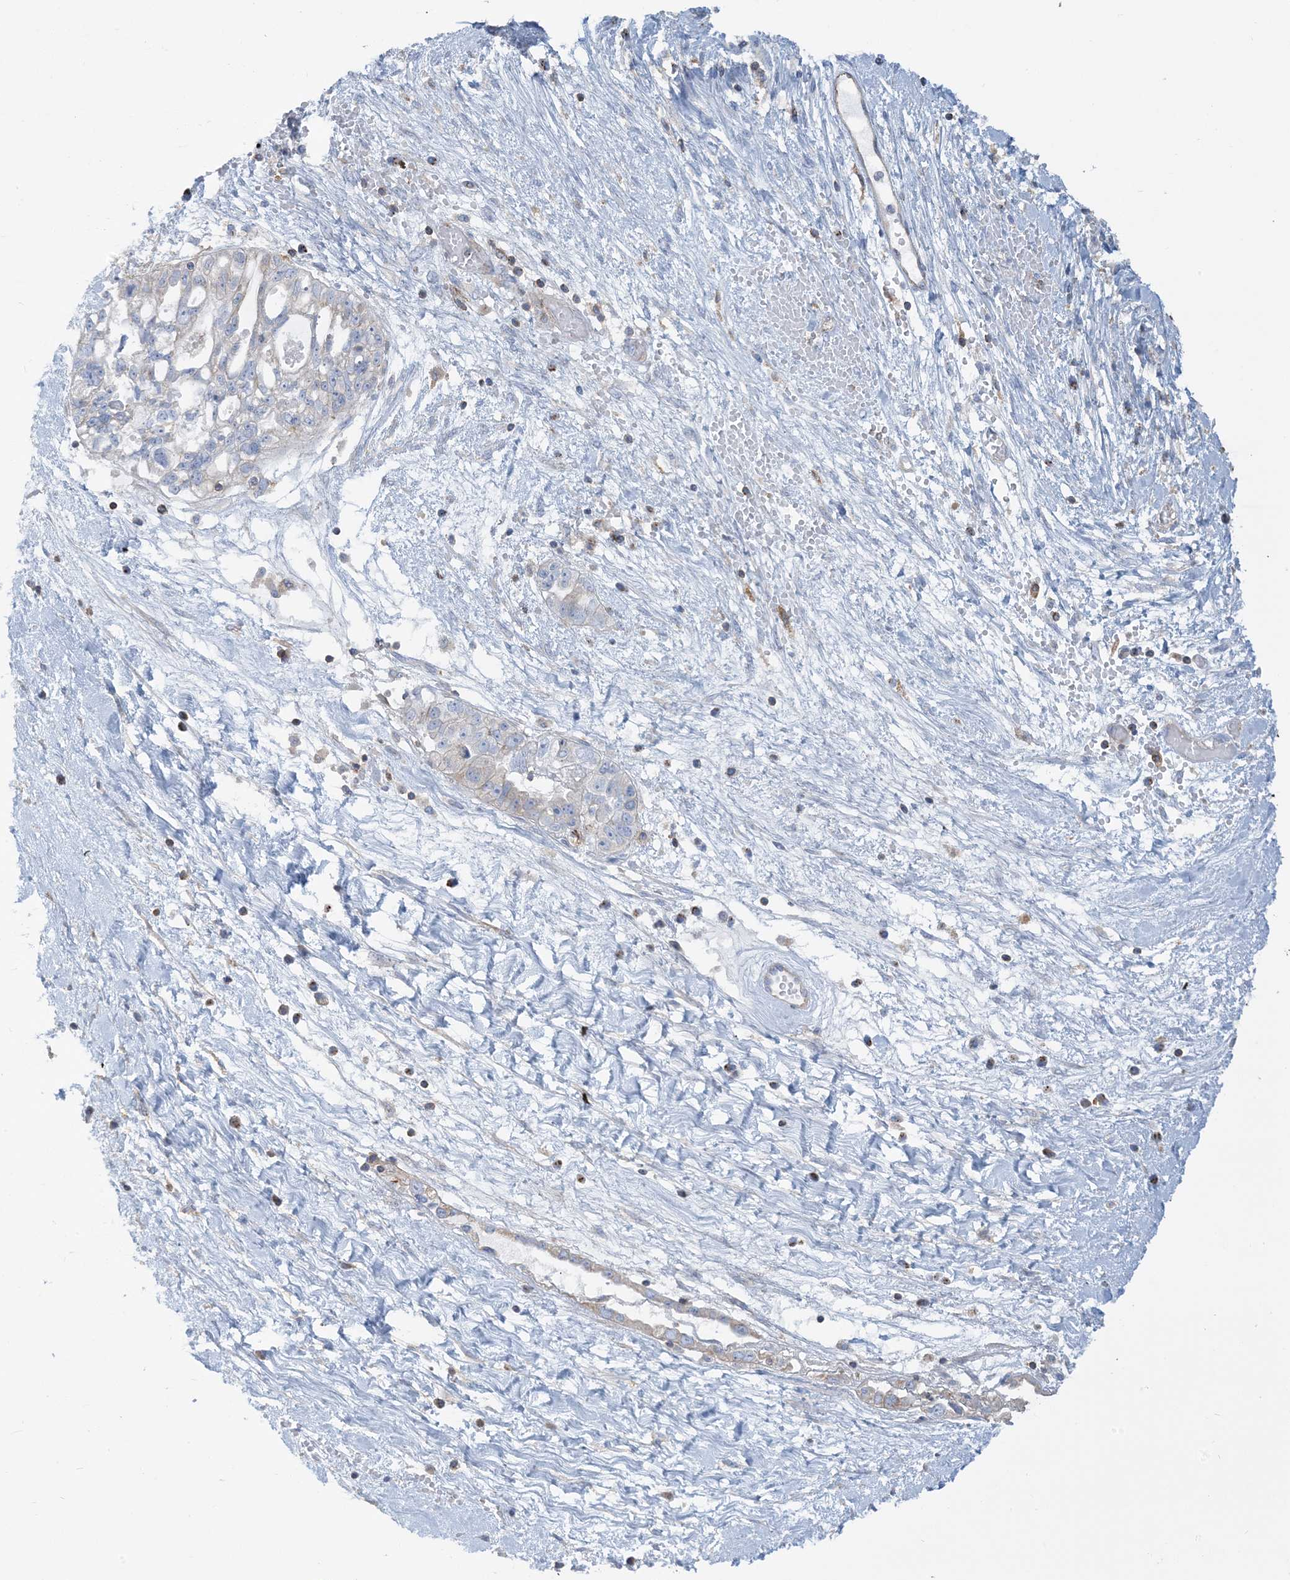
{"staining": {"intensity": "negative", "quantity": "none", "location": "none"}, "tissue": "ovarian cancer", "cell_type": "Tumor cells", "image_type": "cancer", "snomed": [{"axis": "morphology", "description": "Carcinoma, NOS"}, {"axis": "morphology", "description": "Cystadenocarcinoma, serous, NOS"}, {"axis": "topography", "description": "Ovary"}], "caption": "Carcinoma (ovarian) was stained to show a protein in brown. There is no significant expression in tumor cells.", "gene": "CALHM5", "patient": {"sex": "female", "age": 69}}